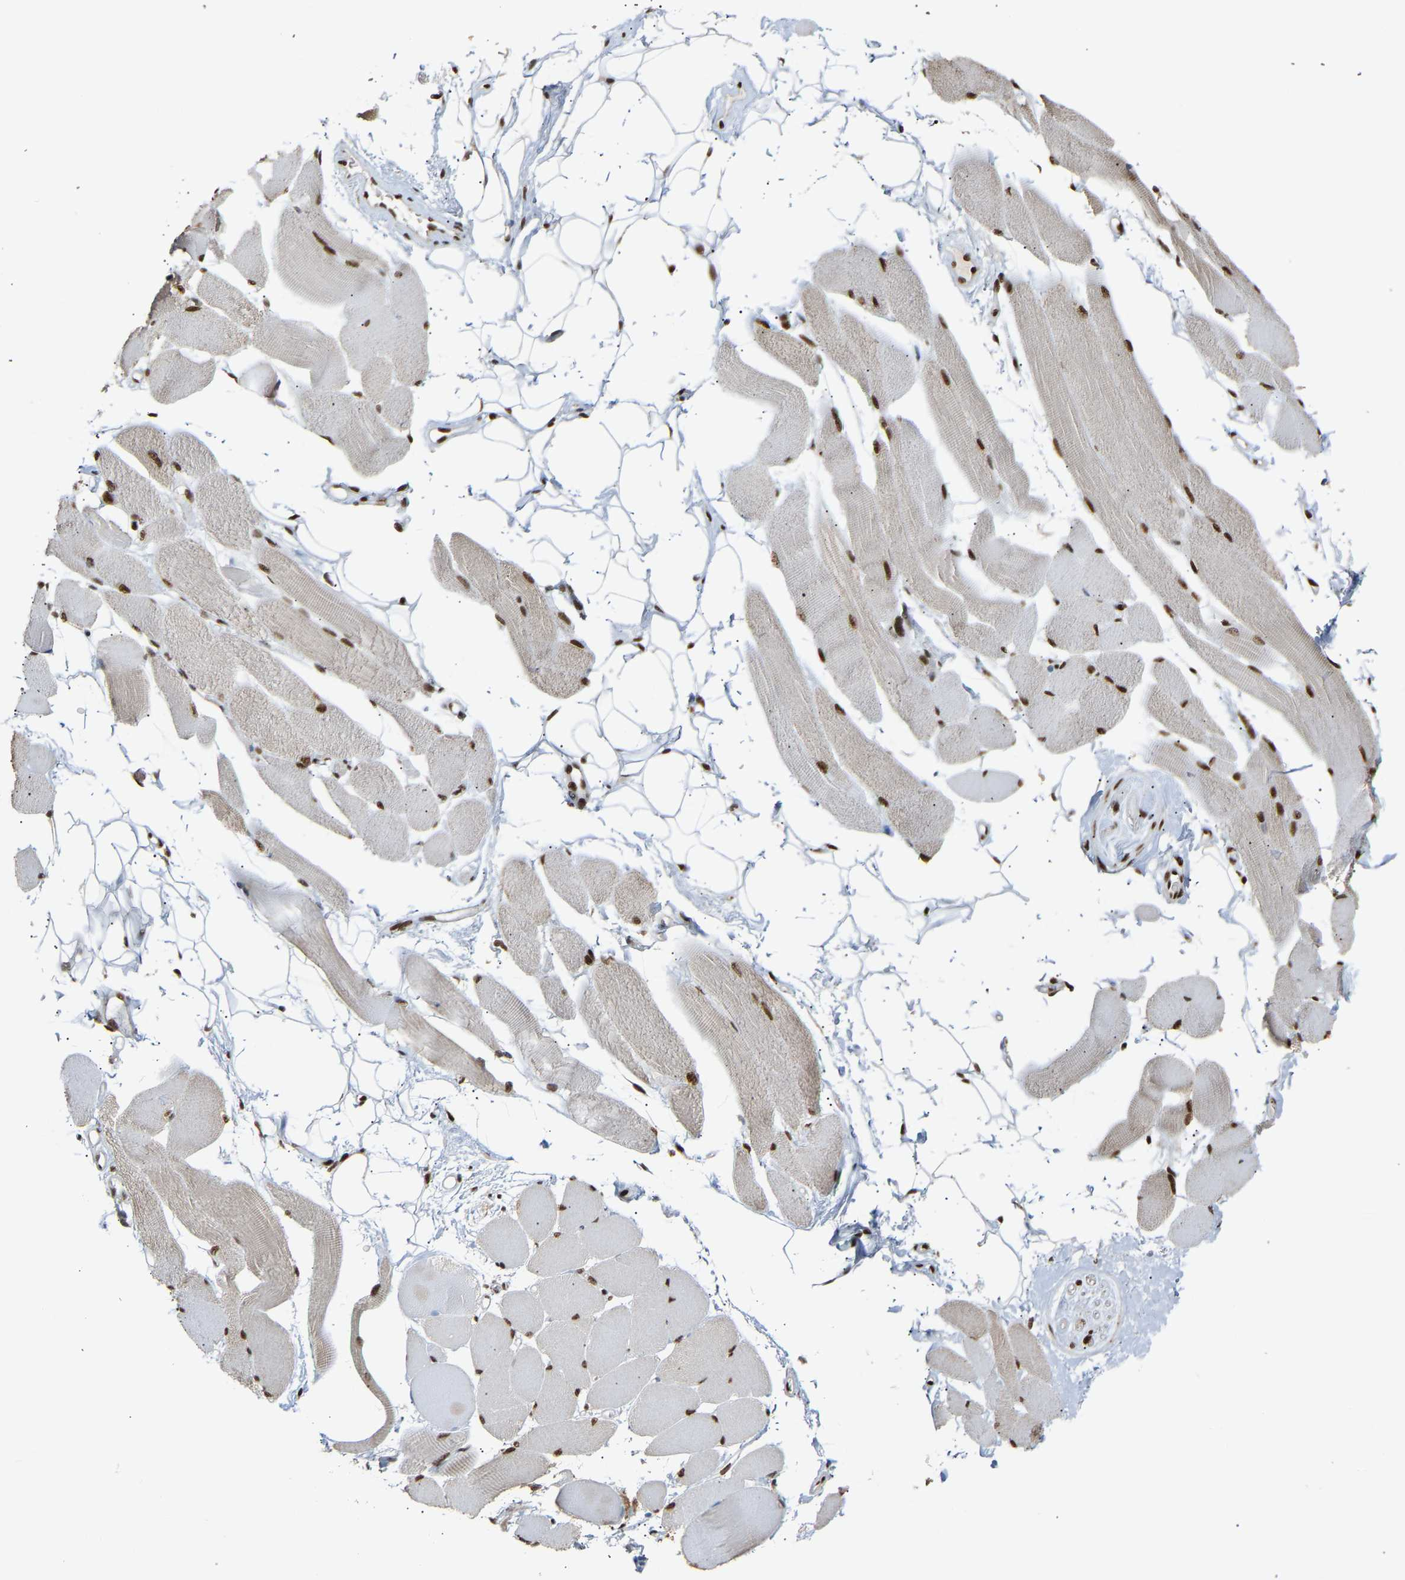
{"staining": {"intensity": "strong", "quantity": ">75%", "location": "nuclear"}, "tissue": "skeletal muscle", "cell_type": "Myocytes", "image_type": "normal", "snomed": [{"axis": "morphology", "description": "Normal tissue, NOS"}, {"axis": "topography", "description": "Skeletal muscle"}, {"axis": "topography", "description": "Peripheral nerve tissue"}], "caption": "IHC micrograph of benign skeletal muscle: human skeletal muscle stained using IHC reveals high levels of strong protein expression localized specifically in the nuclear of myocytes, appearing as a nuclear brown color.", "gene": "ALYREF", "patient": {"sex": "female", "age": 84}}